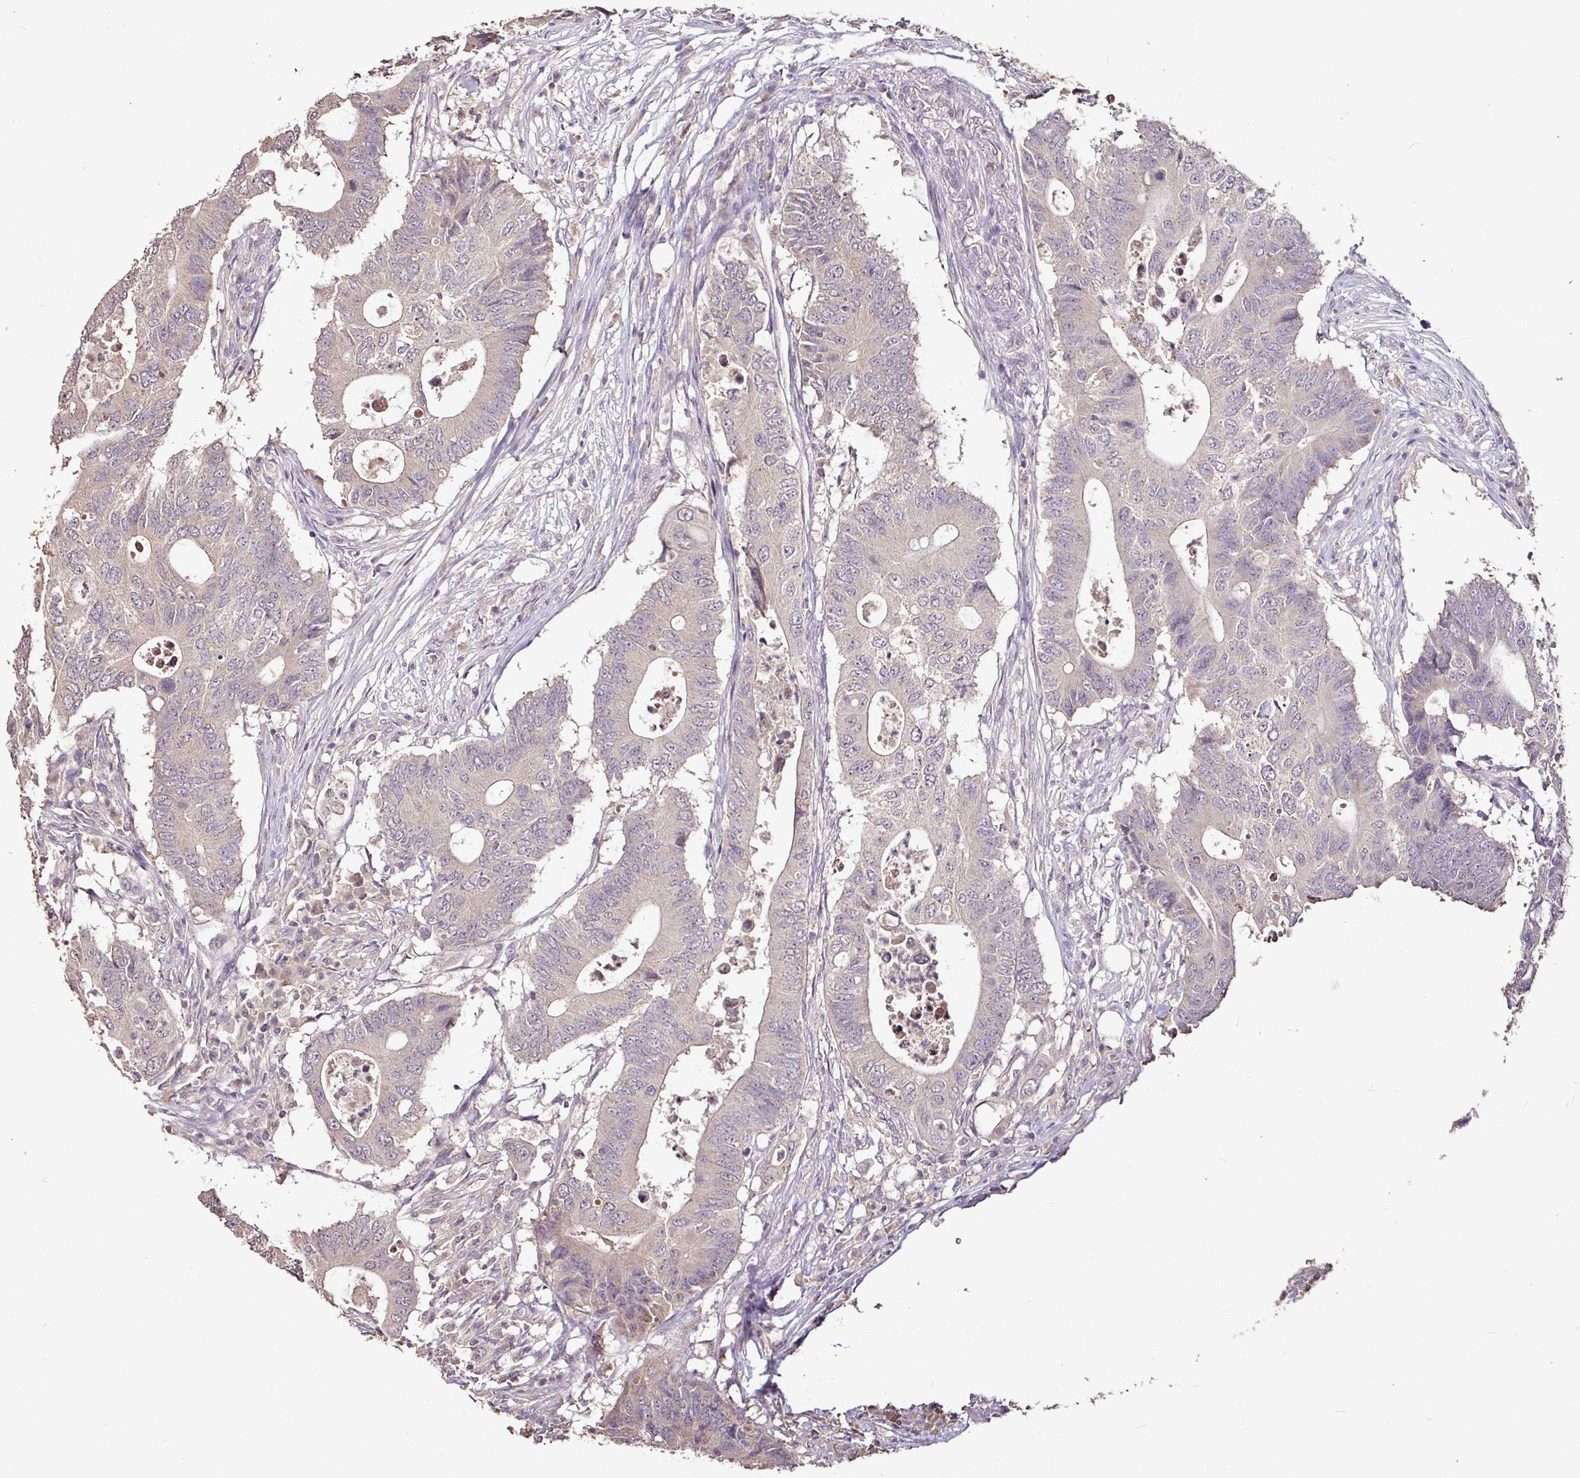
{"staining": {"intensity": "negative", "quantity": "none", "location": "none"}, "tissue": "colorectal cancer", "cell_type": "Tumor cells", "image_type": "cancer", "snomed": [{"axis": "morphology", "description": "Adenocarcinoma, NOS"}, {"axis": "topography", "description": "Colon"}], "caption": "Immunohistochemistry histopathology image of neoplastic tissue: human colorectal adenocarcinoma stained with DAB demonstrates no significant protein positivity in tumor cells.", "gene": "RPL38", "patient": {"sex": "male", "age": 71}}